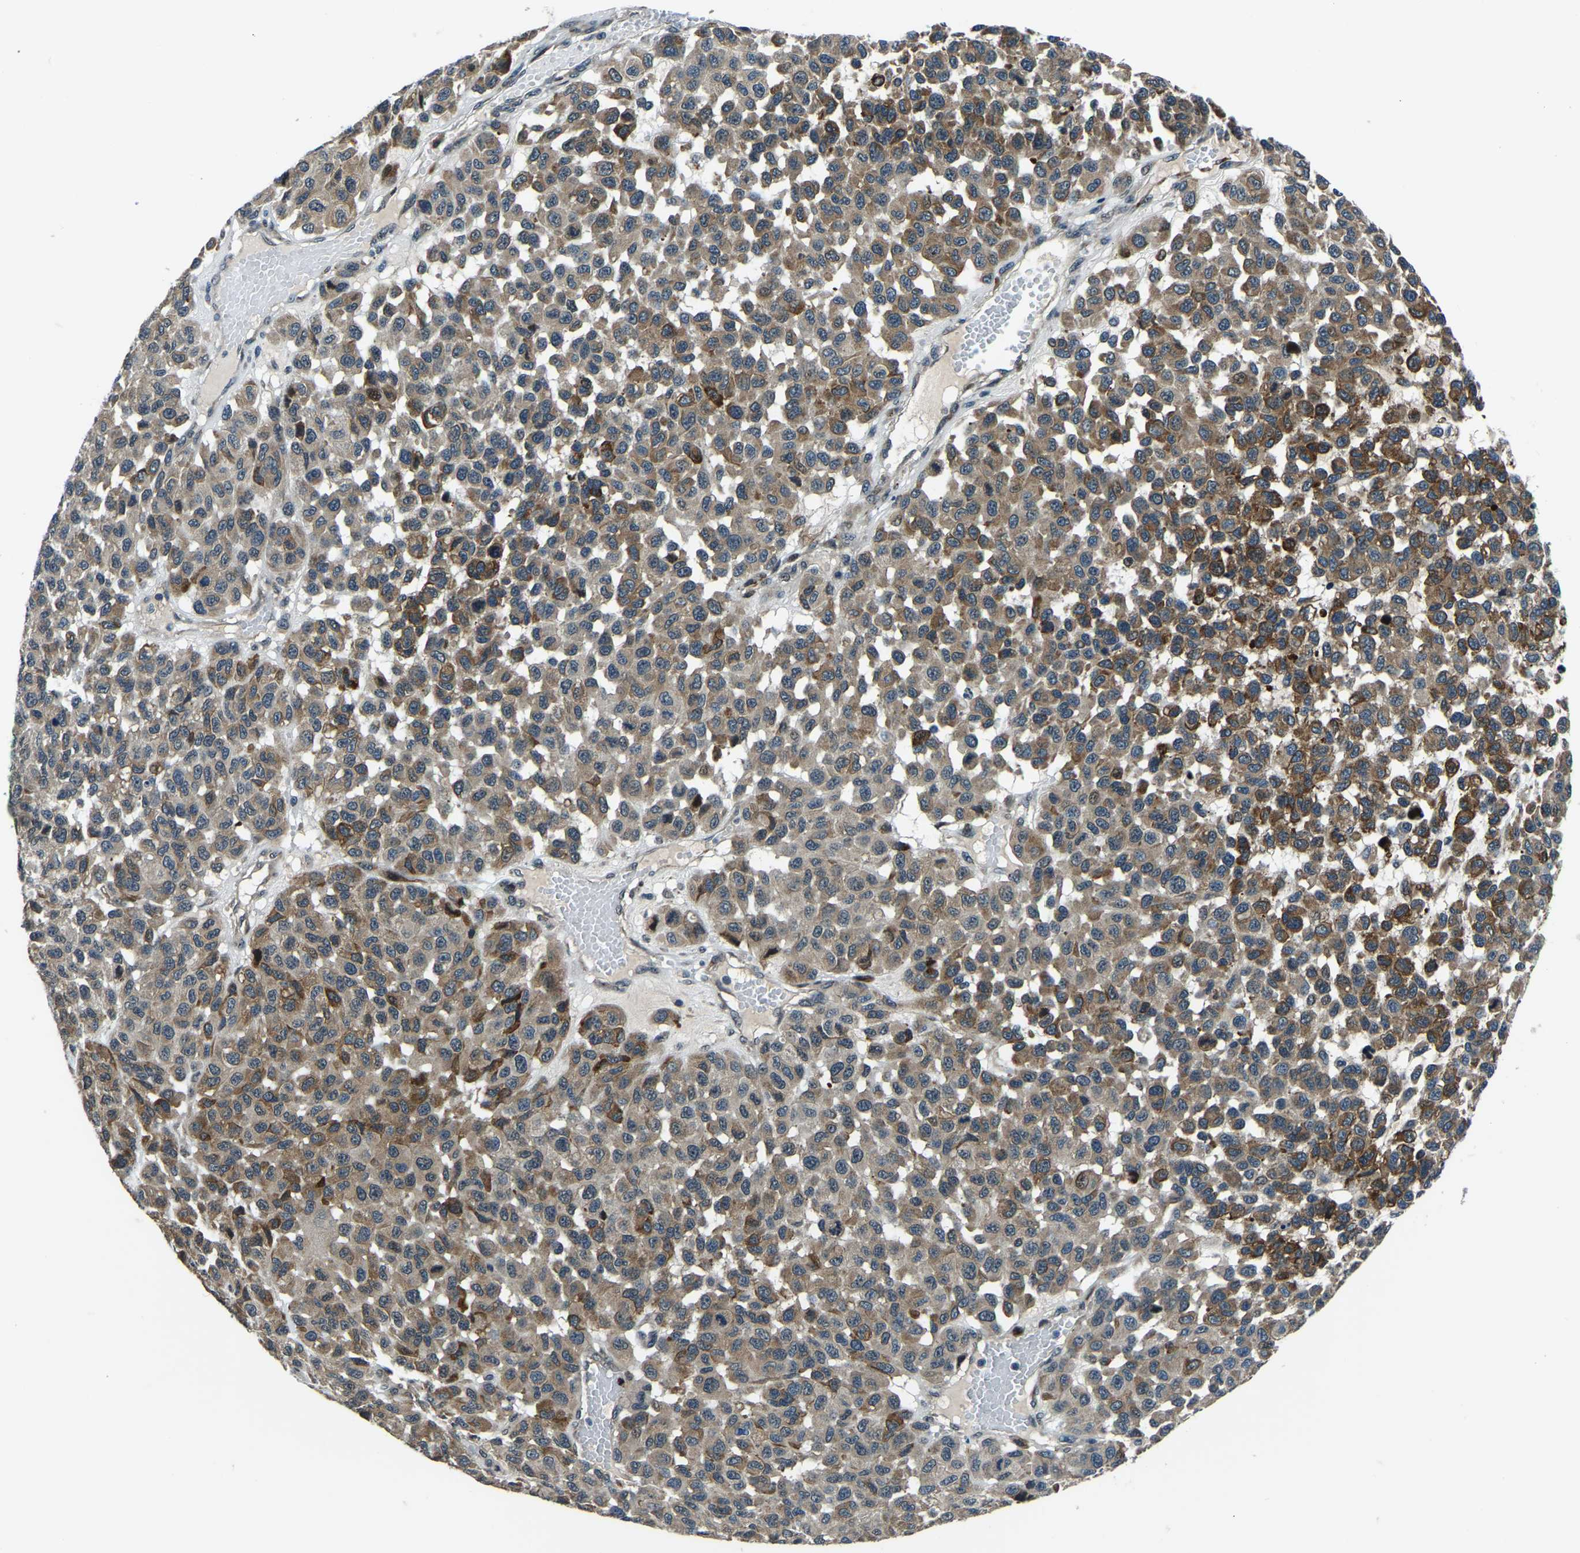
{"staining": {"intensity": "moderate", "quantity": ">75%", "location": "cytoplasmic/membranous"}, "tissue": "melanoma", "cell_type": "Tumor cells", "image_type": "cancer", "snomed": [{"axis": "morphology", "description": "Malignant melanoma, NOS"}, {"axis": "topography", "description": "Skin"}], "caption": "Protein expression by immunohistochemistry (IHC) reveals moderate cytoplasmic/membranous expression in approximately >75% of tumor cells in melanoma.", "gene": "ING2", "patient": {"sex": "male", "age": 62}}